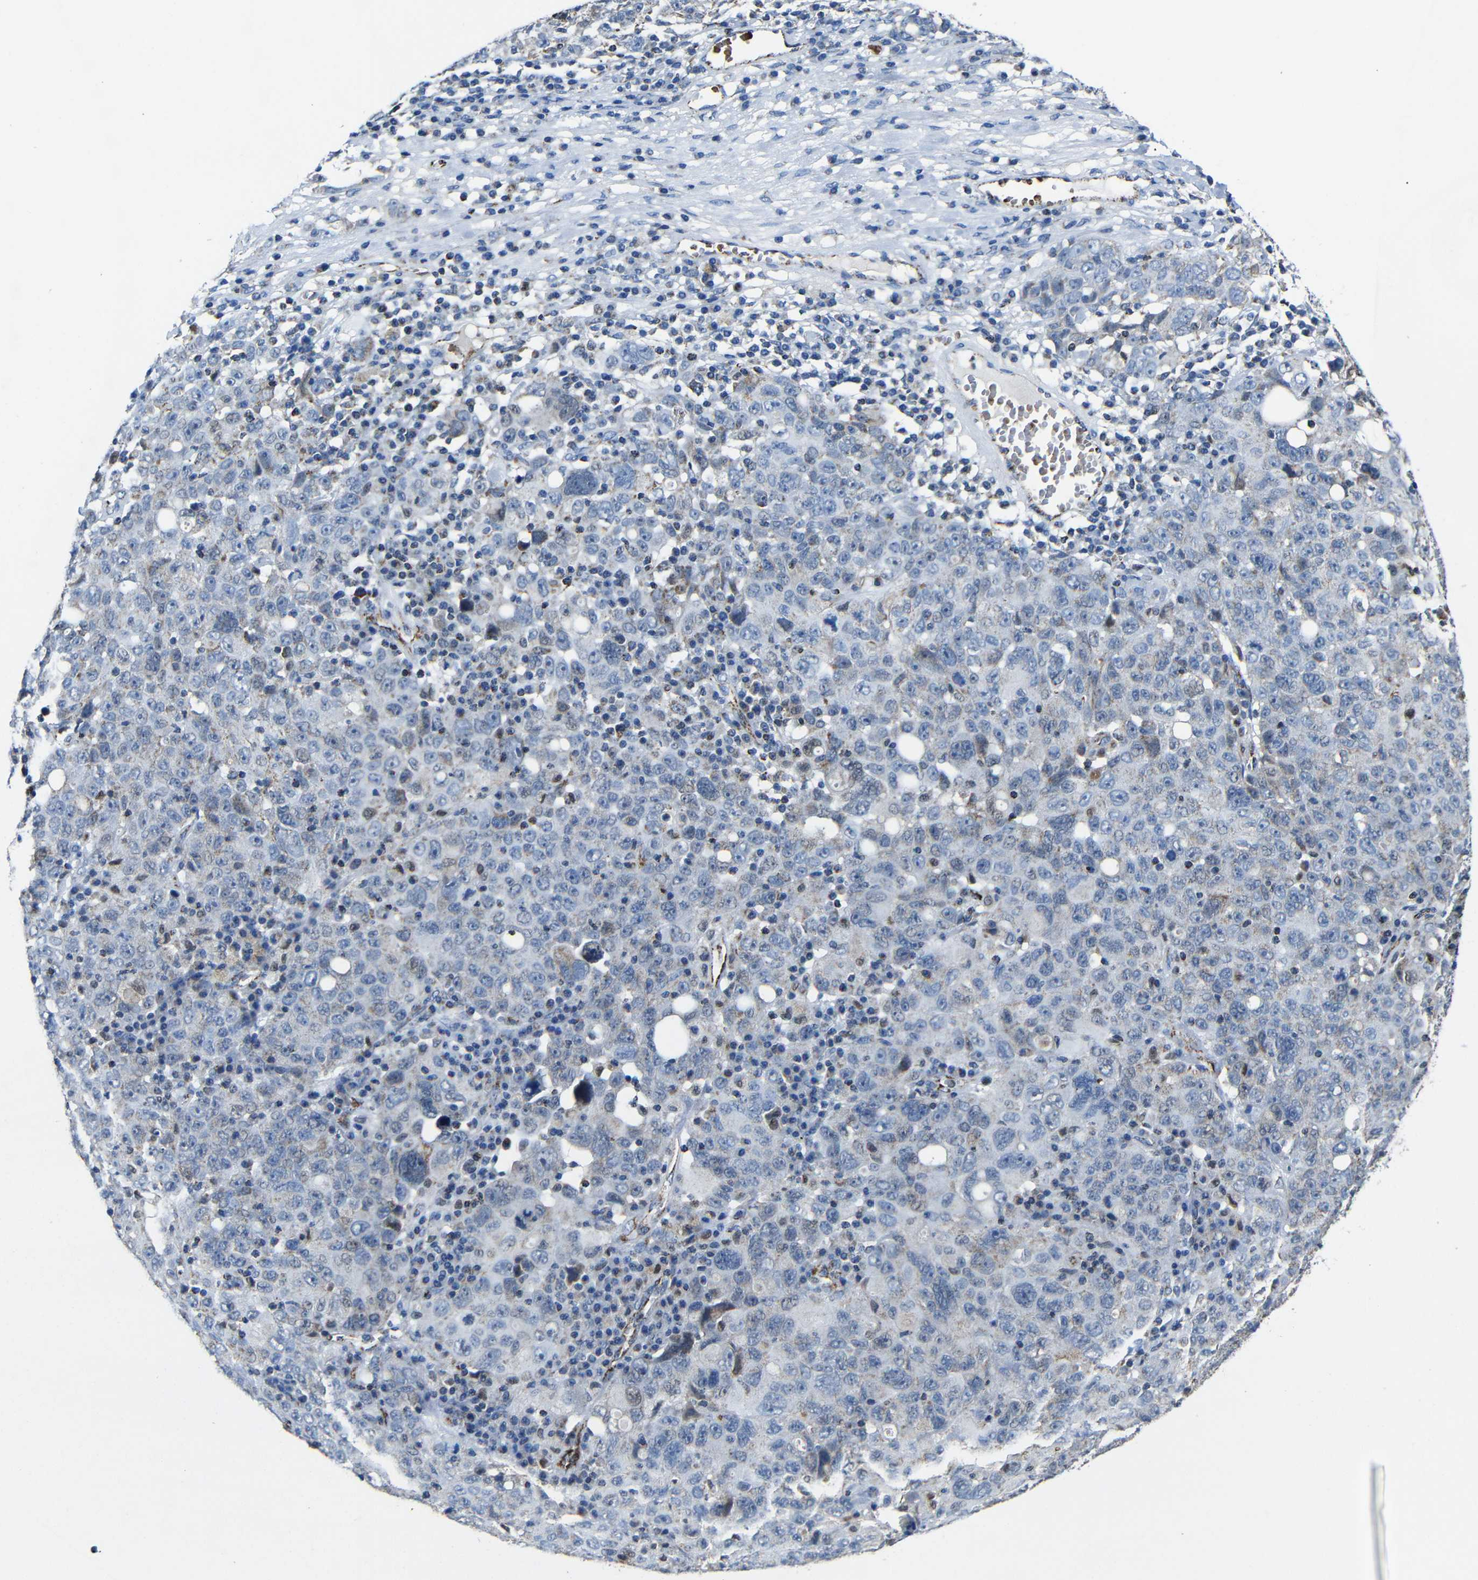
{"staining": {"intensity": "weak", "quantity": "<25%", "location": "cytoplasmic/membranous"}, "tissue": "ovarian cancer", "cell_type": "Tumor cells", "image_type": "cancer", "snomed": [{"axis": "morphology", "description": "Carcinoma, endometroid"}, {"axis": "topography", "description": "Ovary"}], "caption": "IHC image of human ovarian cancer (endometroid carcinoma) stained for a protein (brown), which demonstrates no staining in tumor cells.", "gene": "CA5B", "patient": {"sex": "female", "age": 62}}